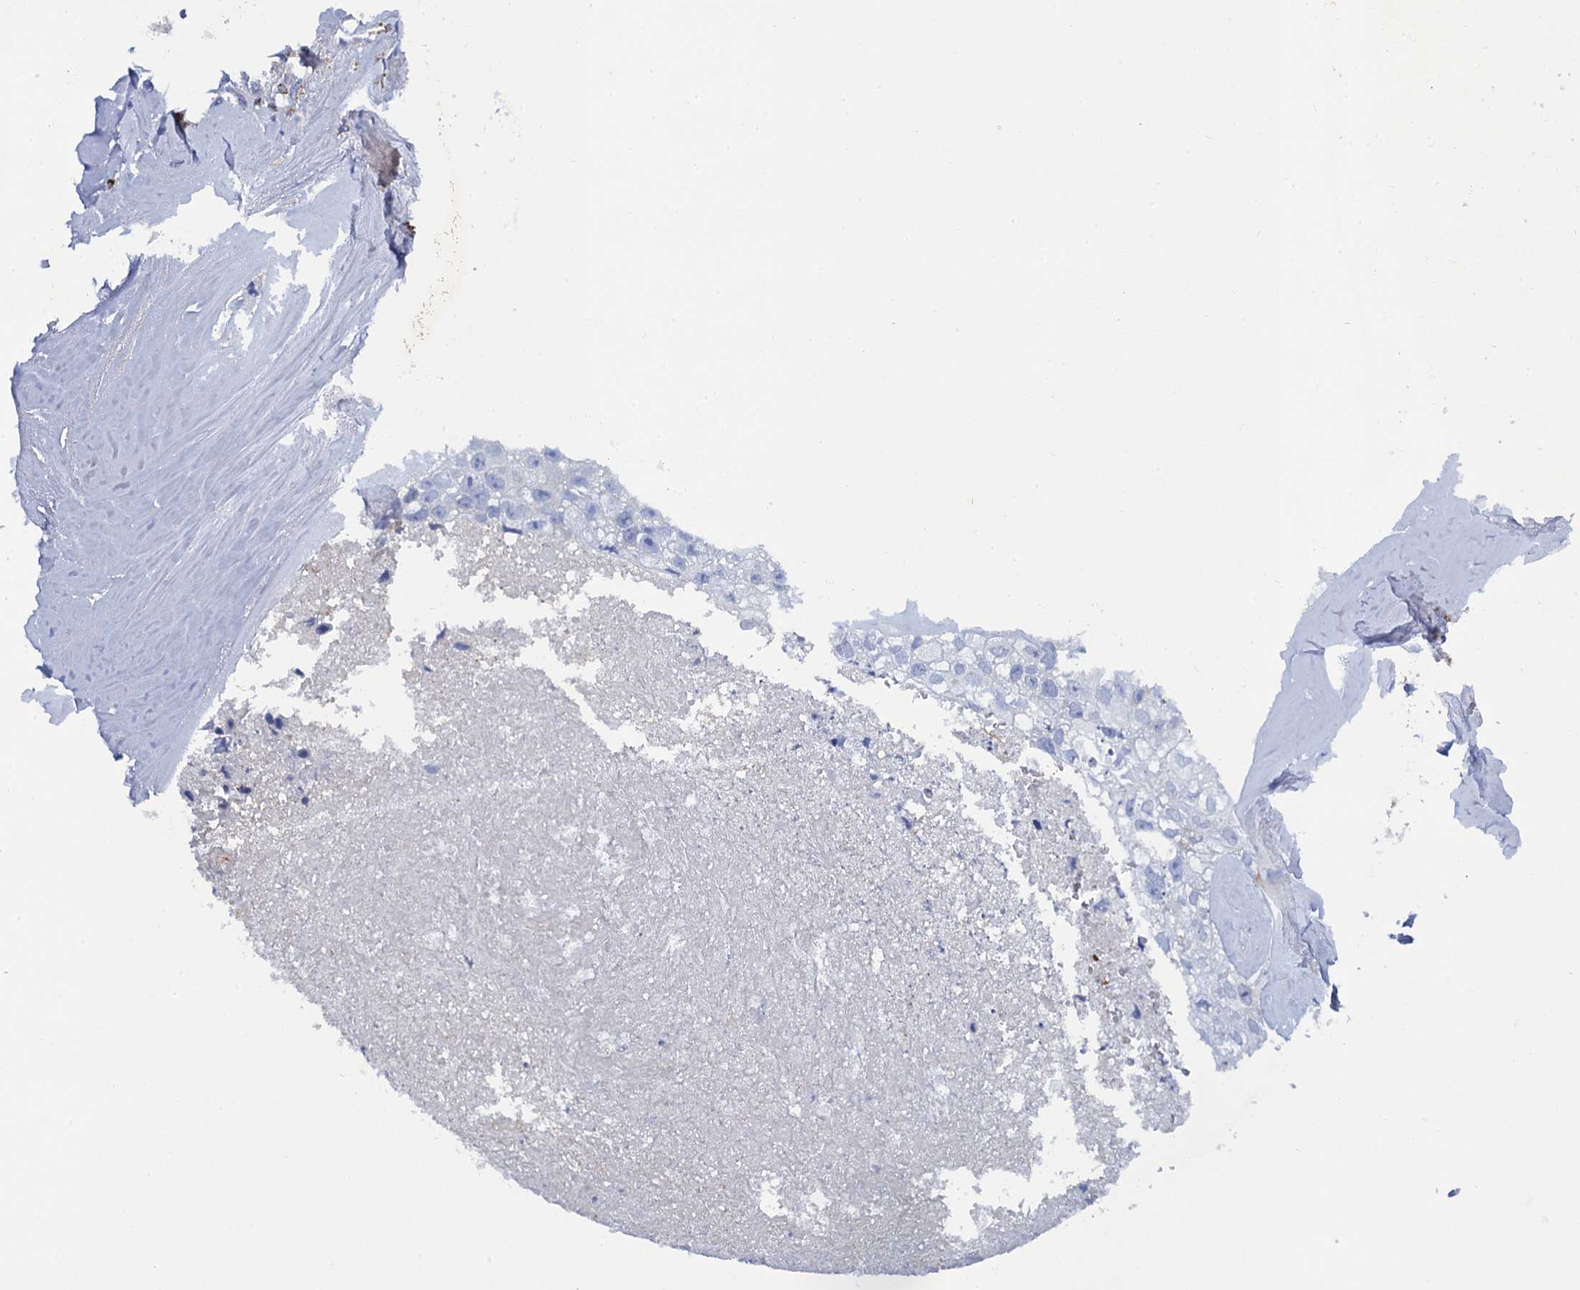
{"staining": {"intensity": "moderate", "quantity": "<25%", "location": "cytoplasmic/membranous"}, "tissue": "head and neck cancer", "cell_type": "Tumor cells", "image_type": "cancer", "snomed": [{"axis": "morphology", "description": "Adenocarcinoma, NOS"}, {"axis": "morphology", "description": "Adenocarcinoma, metastatic, NOS"}, {"axis": "topography", "description": "Head-Neck"}], "caption": "Head and neck cancer stained with a brown dye displays moderate cytoplasmic/membranous positive expression in approximately <25% of tumor cells.", "gene": "POGLUT3", "patient": {"sex": "male", "age": 75}}